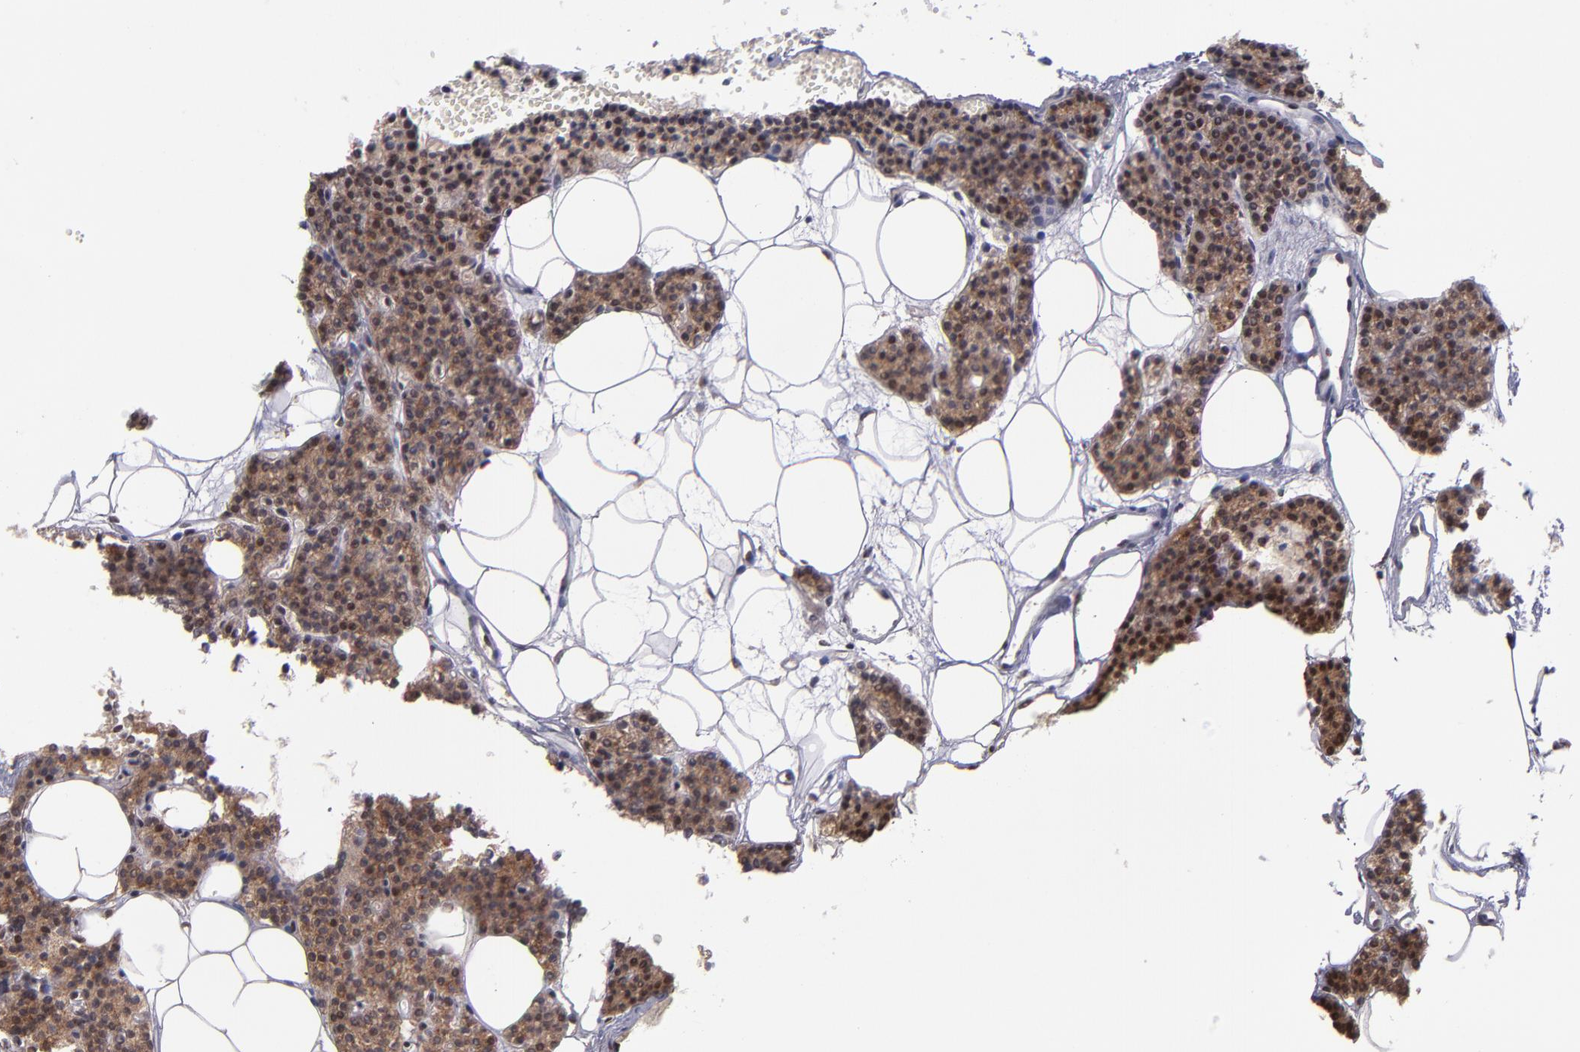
{"staining": {"intensity": "strong", "quantity": ">75%", "location": "cytoplasmic/membranous,nuclear"}, "tissue": "parathyroid gland", "cell_type": "Glandular cells", "image_type": "normal", "snomed": [{"axis": "morphology", "description": "Normal tissue, NOS"}, {"axis": "topography", "description": "Parathyroid gland"}], "caption": "Immunohistochemistry (IHC) micrograph of benign parathyroid gland: human parathyroid gland stained using immunohistochemistry displays high levels of strong protein expression localized specifically in the cytoplasmic/membranous,nuclear of glandular cells, appearing as a cytoplasmic/membranous,nuclear brown color.", "gene": "EP300", "patient": {"sex": "male", "age": 24}}